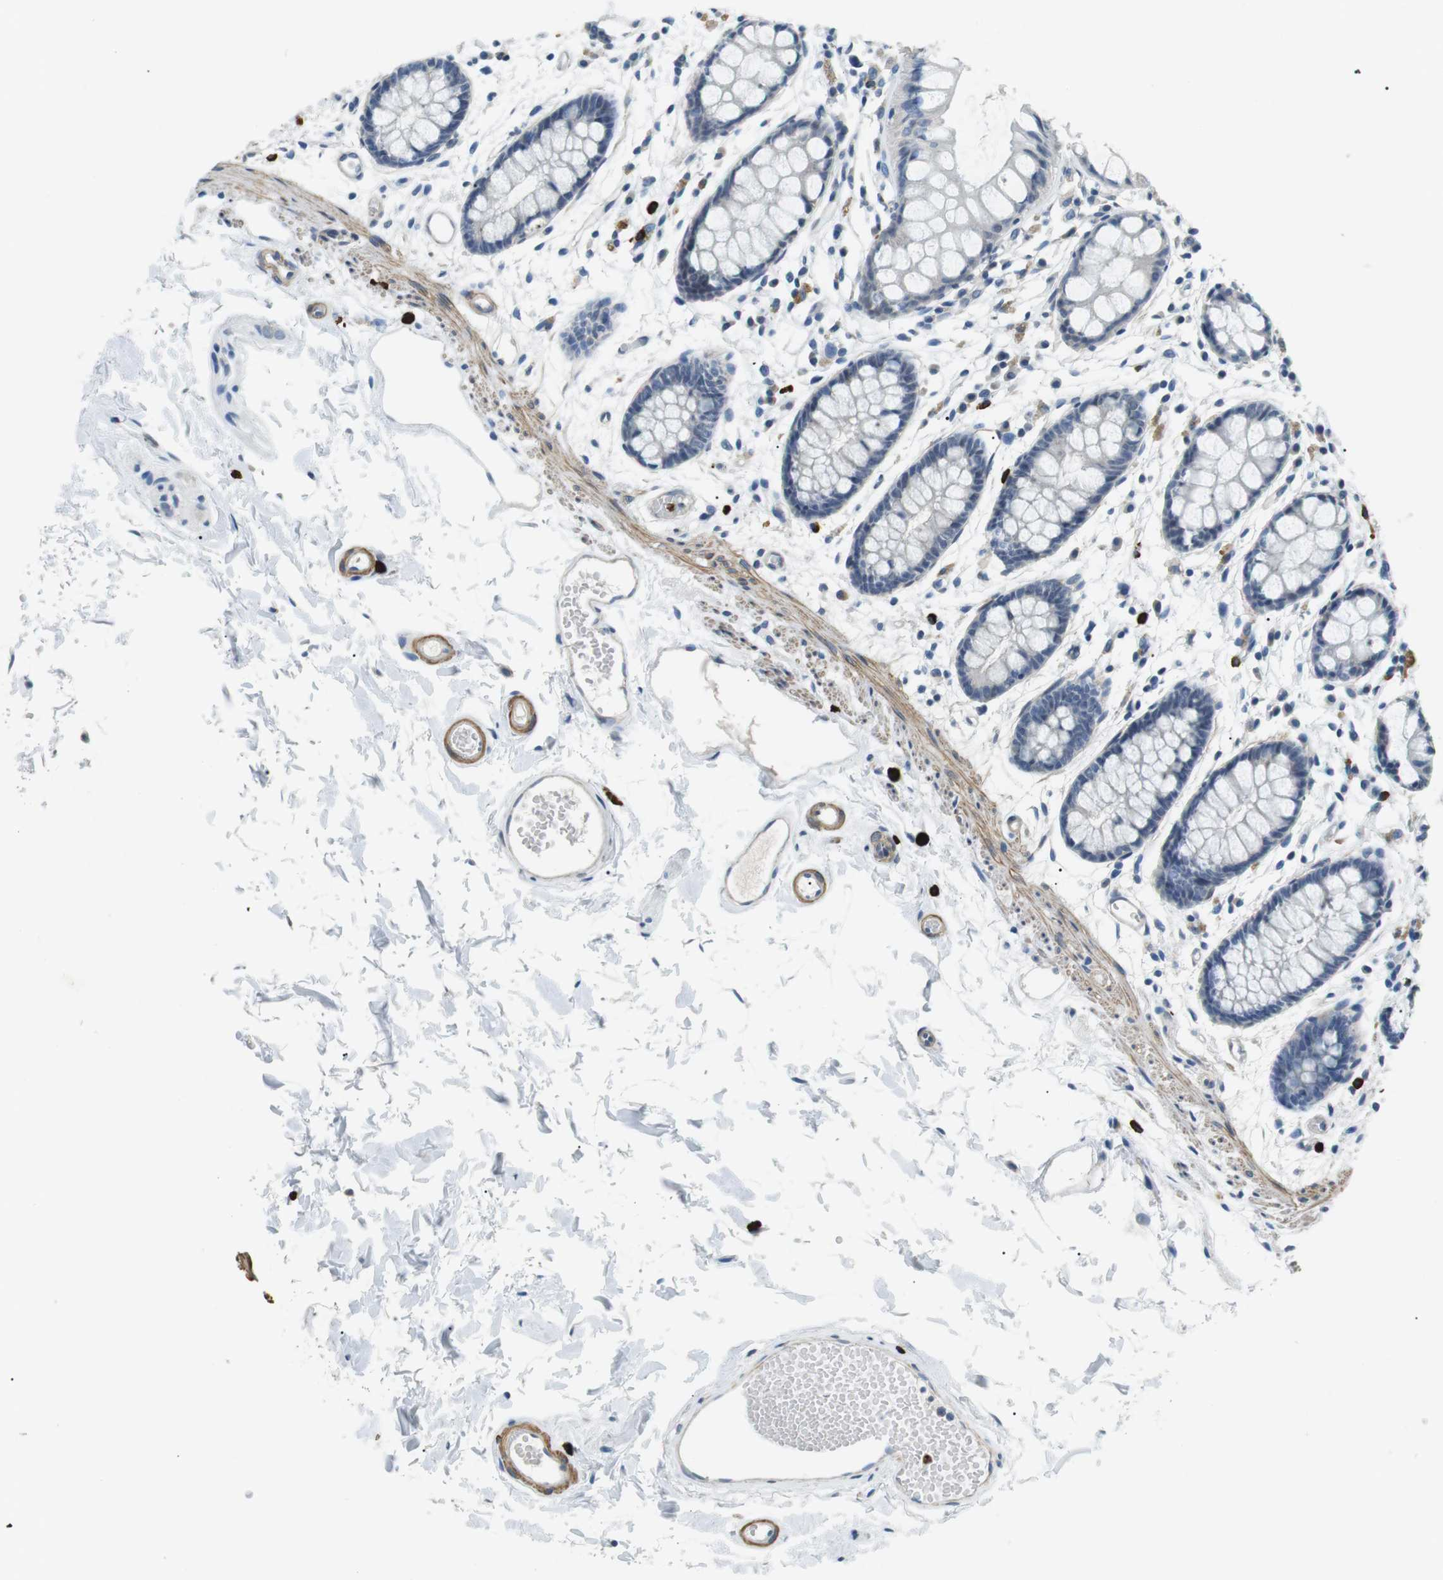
{"staining": {"intensity": "negative", "quantity": "none", "location": "none"}, "tissue": "rectum", "cell_type": "Glandular cells", "image_type": "normal", "snomed": [{"axis": "morphology", "description": "Normal tissue, NOS"}, {"axis": "topography", "description": "Rectum"}], "caption": "This is a image of IHC staining of unremarkable rectum, which shows no expression in glandular cells. The staining was performed using DAB (3,3'-diaminobenzidine) to visualize the protein expression in brown, while the nuclei were stained in blue with hematoxylin (Magnification: 20x).", "gene": "GZMM", "patient": {"sex": "female", "age": 66}}